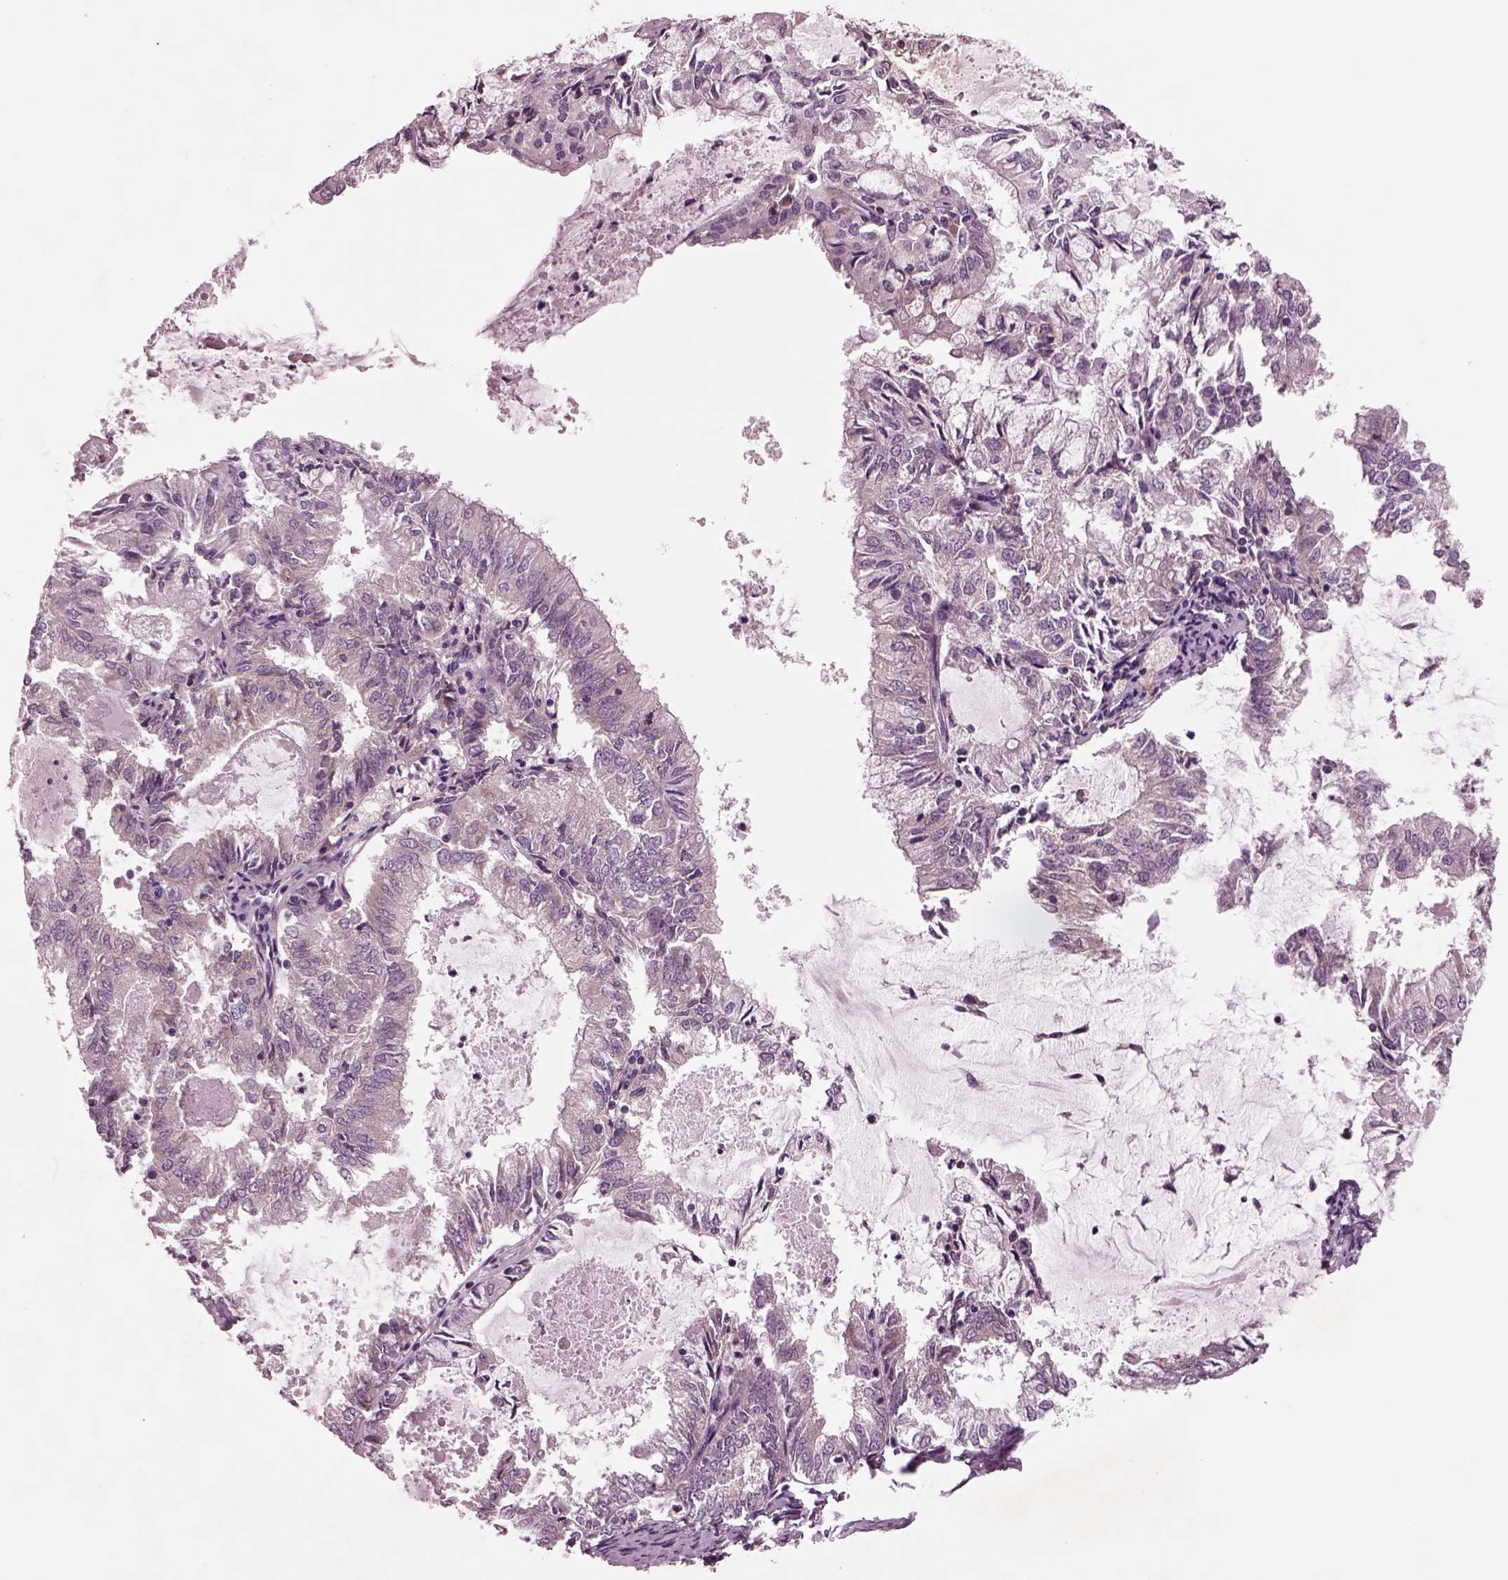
{"staining": {"intensity": "weak", "quantity": "<25%", "location": "cytoplasmic/membranous"}, "tissue": "endometrial cancer", "cell_type": "Tumor cells", "image_type": "cancer", "snomed": [{"axis": "morphology", "description": "Adenocarcinoma, NOS"}, {"axis": "topography", "description": "Endometrium"}], "caption": "The IHC image has no significant expression in tumor cells of endometrial cancer (adenocarcinoma) tissue.", "gene": "AP4M1", "patient": {"sex": "female", "age": 57}}